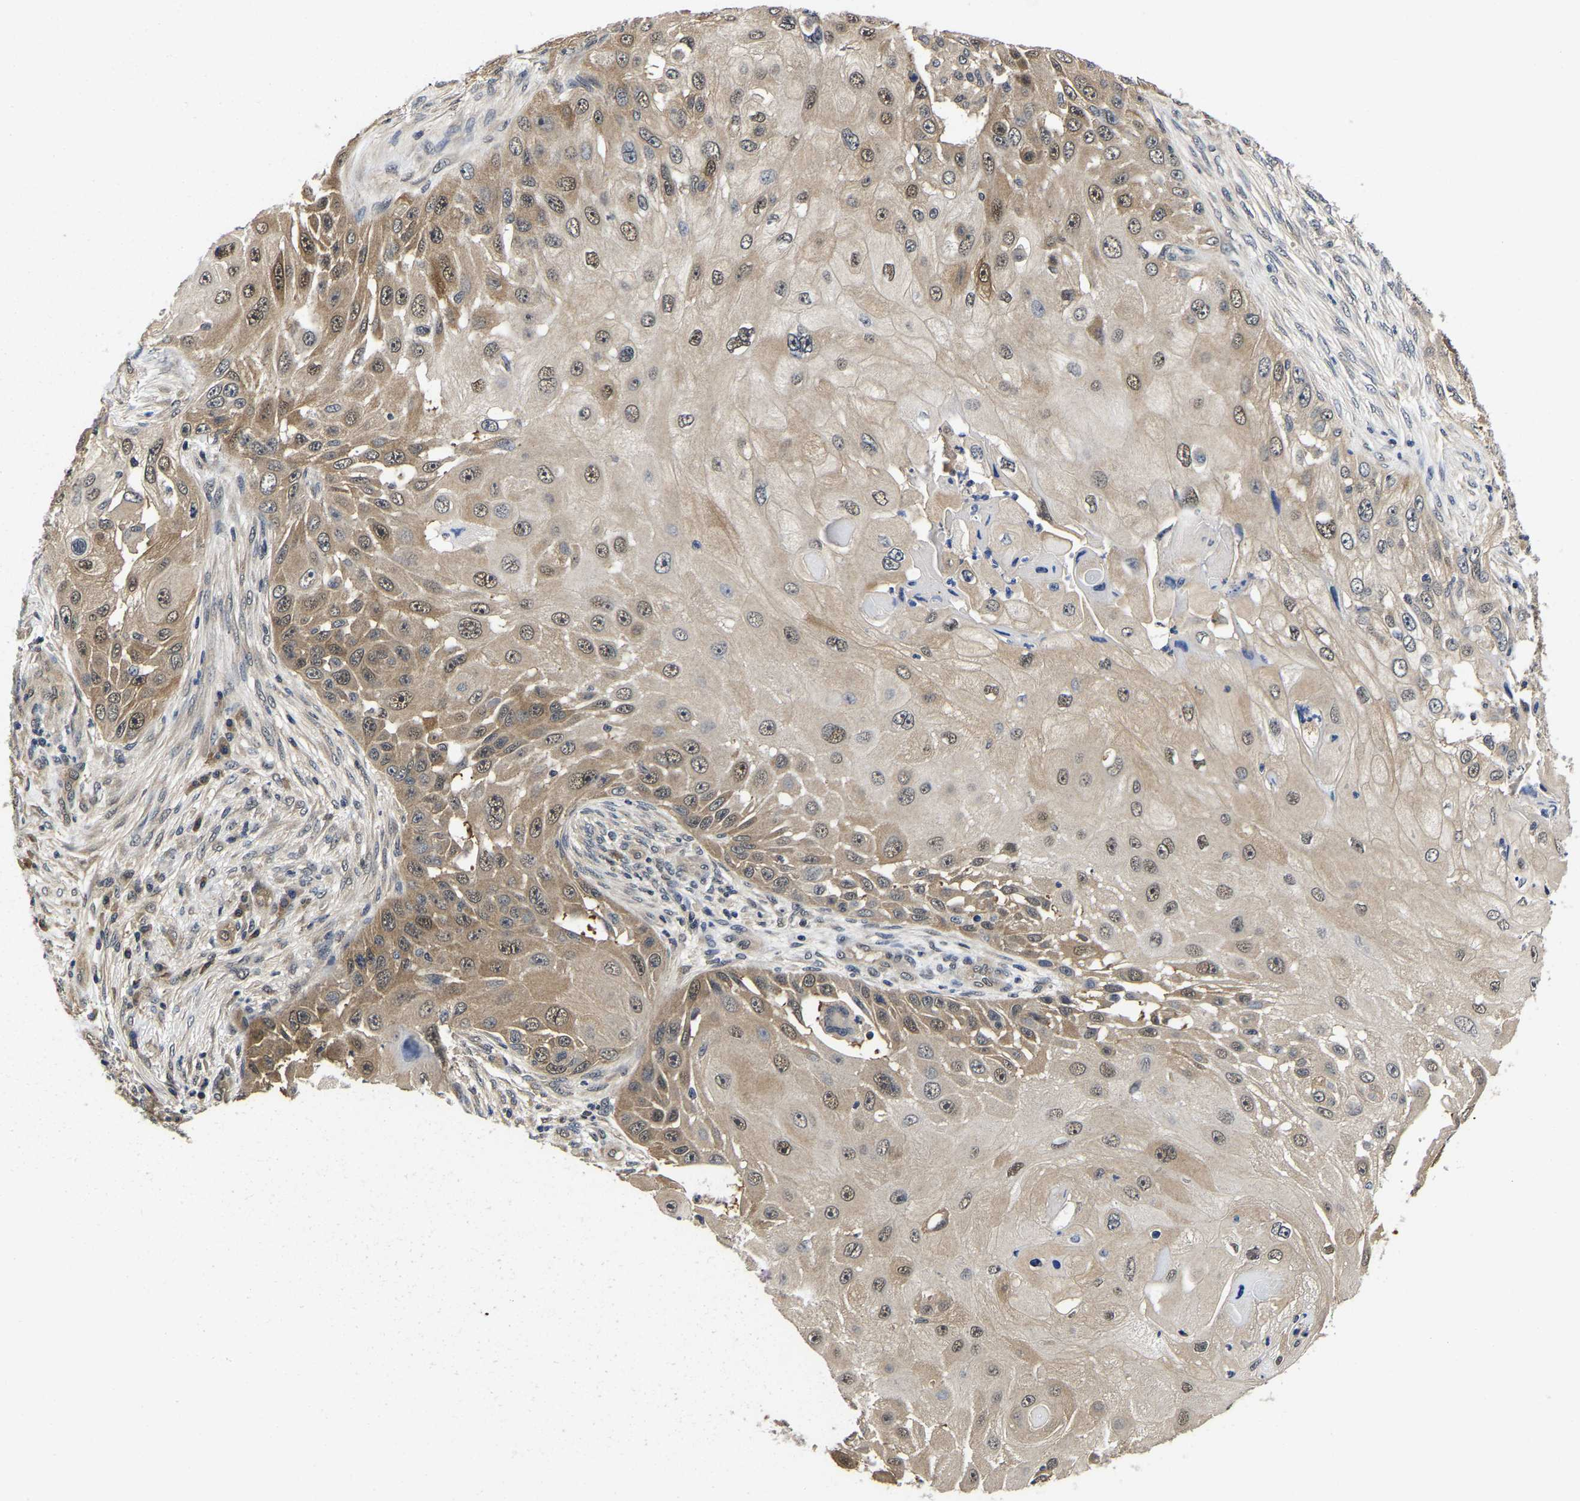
{"staining": {"intensity": "moderate", "quantity": ">75%", "location": "cytoplasmic/membranous,nuclear"}, "tissue": "skin cancer", "cell_type": "Tumor cells", "image_type": "cancer", "snomed": [{"axis": "morphology", "description": "Squamous cell carcinoma, NOS"}, {"axis": "topography", "description": "Skin"}], "caption": "Immunohistochemistry (DAB (3,3'-diaminobenzidine)) staining of squamous cell carcinoma (skin) shows moderate cytoplasmic/membranous and nuclear protein staining in about >75% of tumor cells.", "gene": "MCOLN2", "patient": {"sex": "female", "age": 44}}